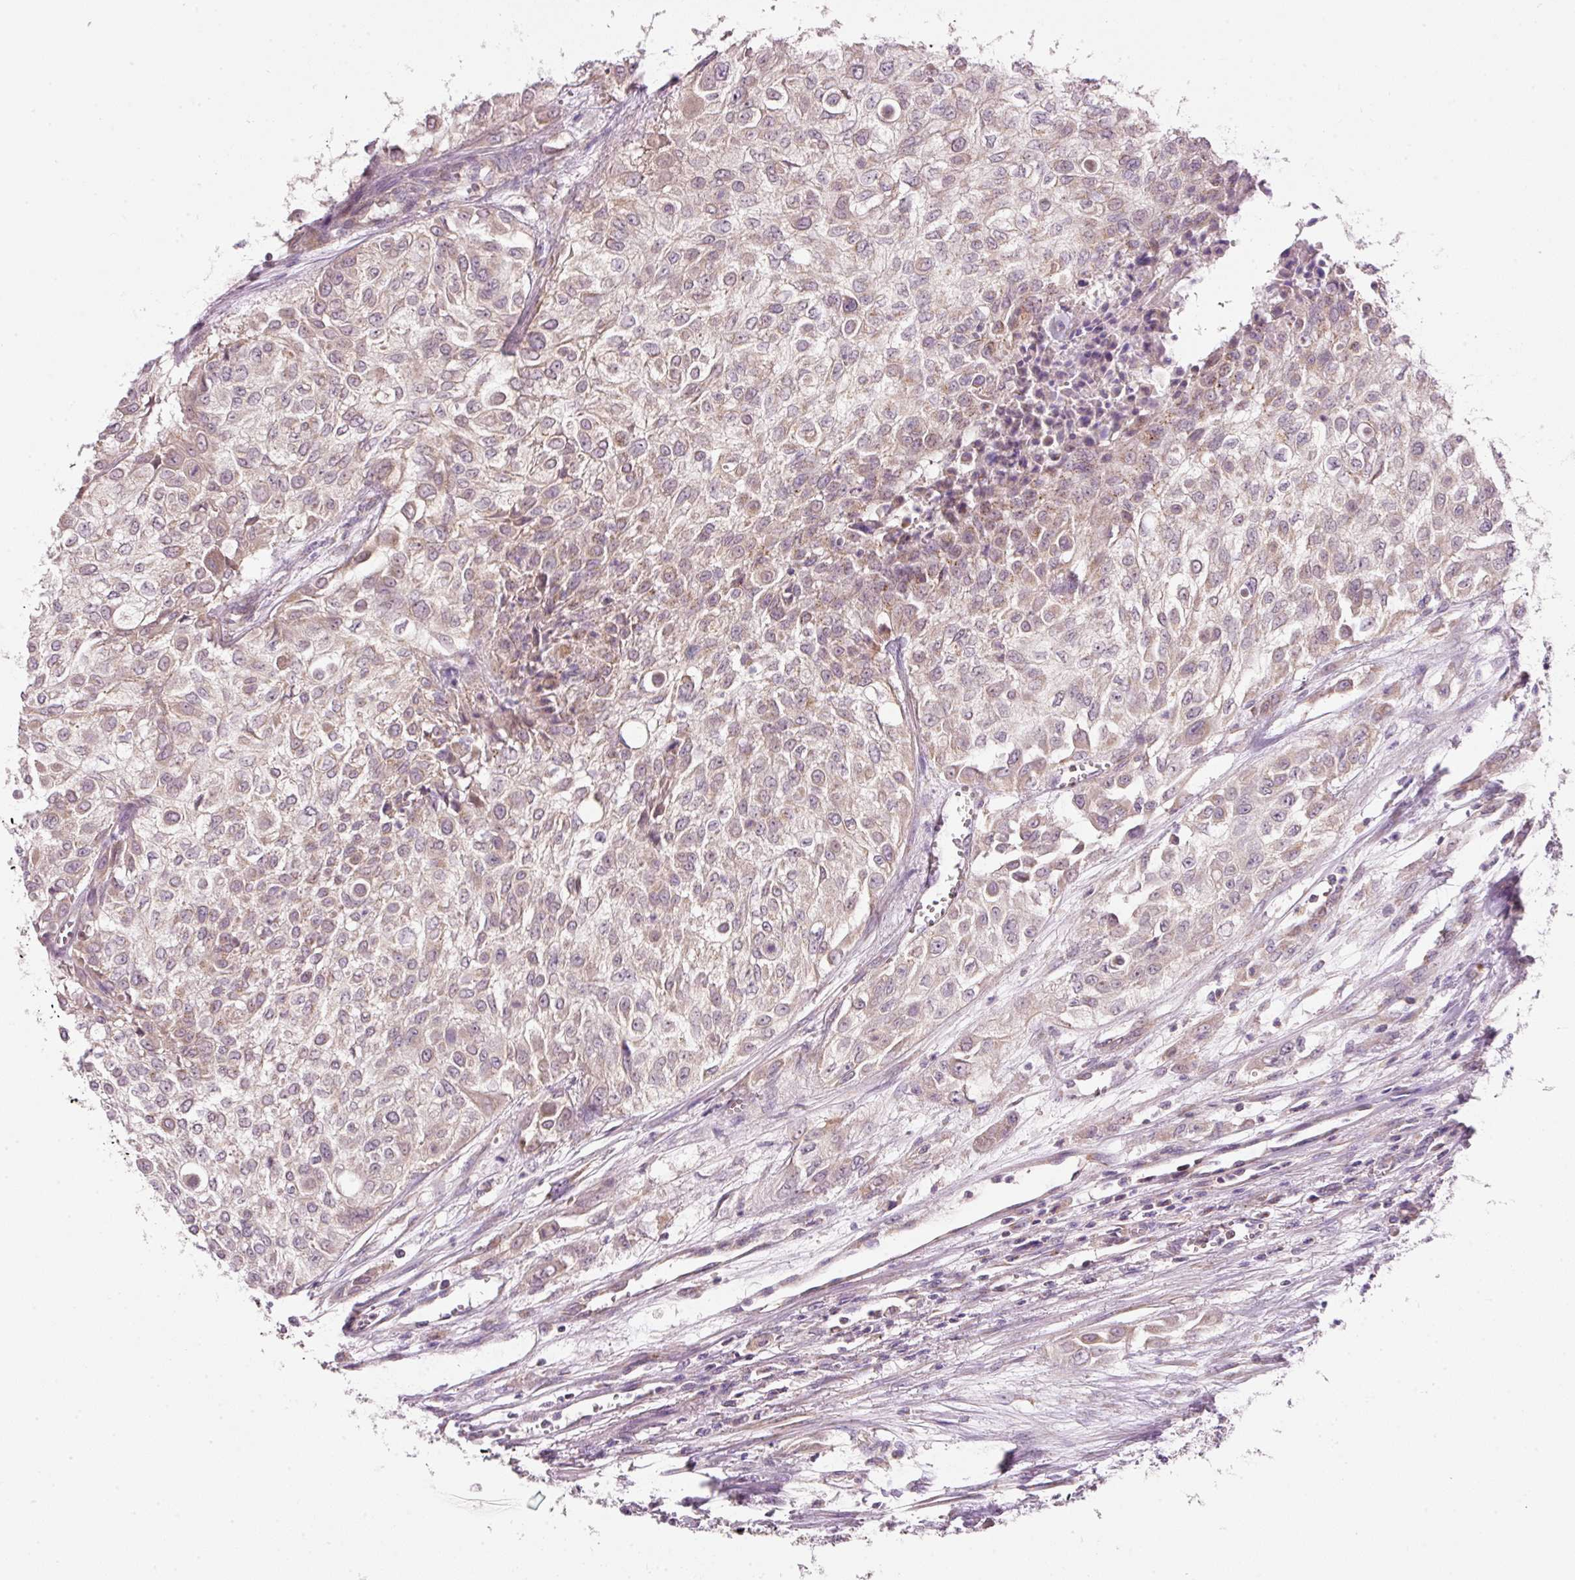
{"staining": {"intensity": "weak", "quantity": ">75%", "location": "cytoplasmic/membranous"}, "tissue": "urothelial cancer", "cell_type": "Tumor cells", "image_type": "cancer", "snomed": [{"axis": "morphology", "description": "Urothelial carcinoma, High grade"}, {"axis": "topography", "description": "Urinary bladder"}], "caption": "This image exhibits urothelial cancer stained with immunohistochemistry (IHC) to label a protein in brown. The cytoplasmic/membranous of tumor cells show weak positivity for the protein. Nuclei are counter-stained blue.", "gene": "FAM78B", "patient": {"sex": "male", "age": 57}}